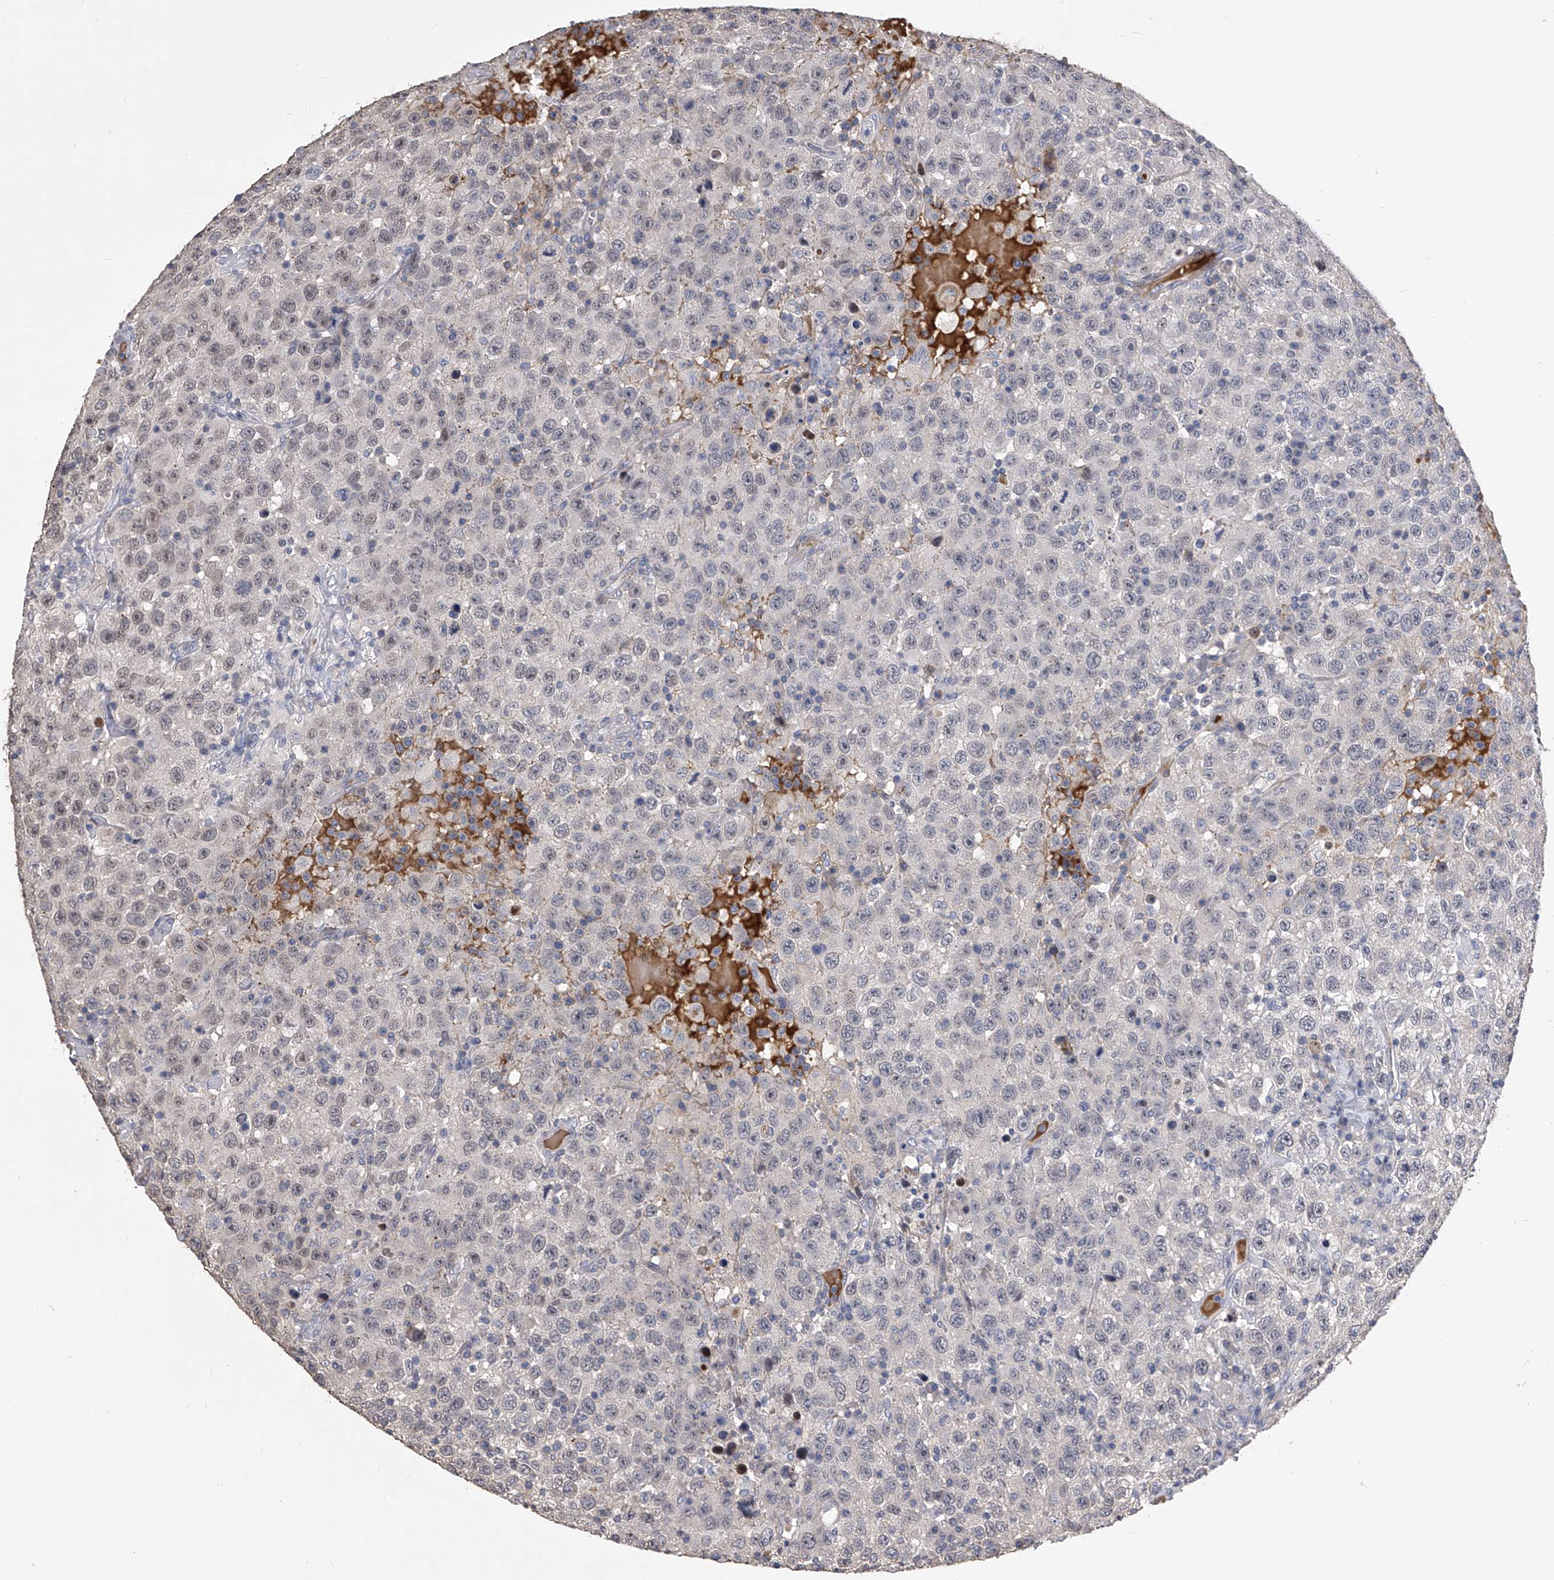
{"staining": {"intensity": "weak", "quantity": "25%-75%", "location": "nuclear"}, "tissue": "testis cancer", "cell_type": "Tumor cells", "image_type": "cancer", "snomed": [{"axis": "morphology", "description": "Seminoma, NOS"}, {"axis": "topography", "description": "Testis"}], "caption": "Immunohistochemical staining of testis seminoma displays weak nuclear protein expression in approximately 25%-75% of tumor cells. (IHC, brightfield microscopy, high magnification).", "gene": "MDN1", "patient": {"sex": "male", "age": 41}}